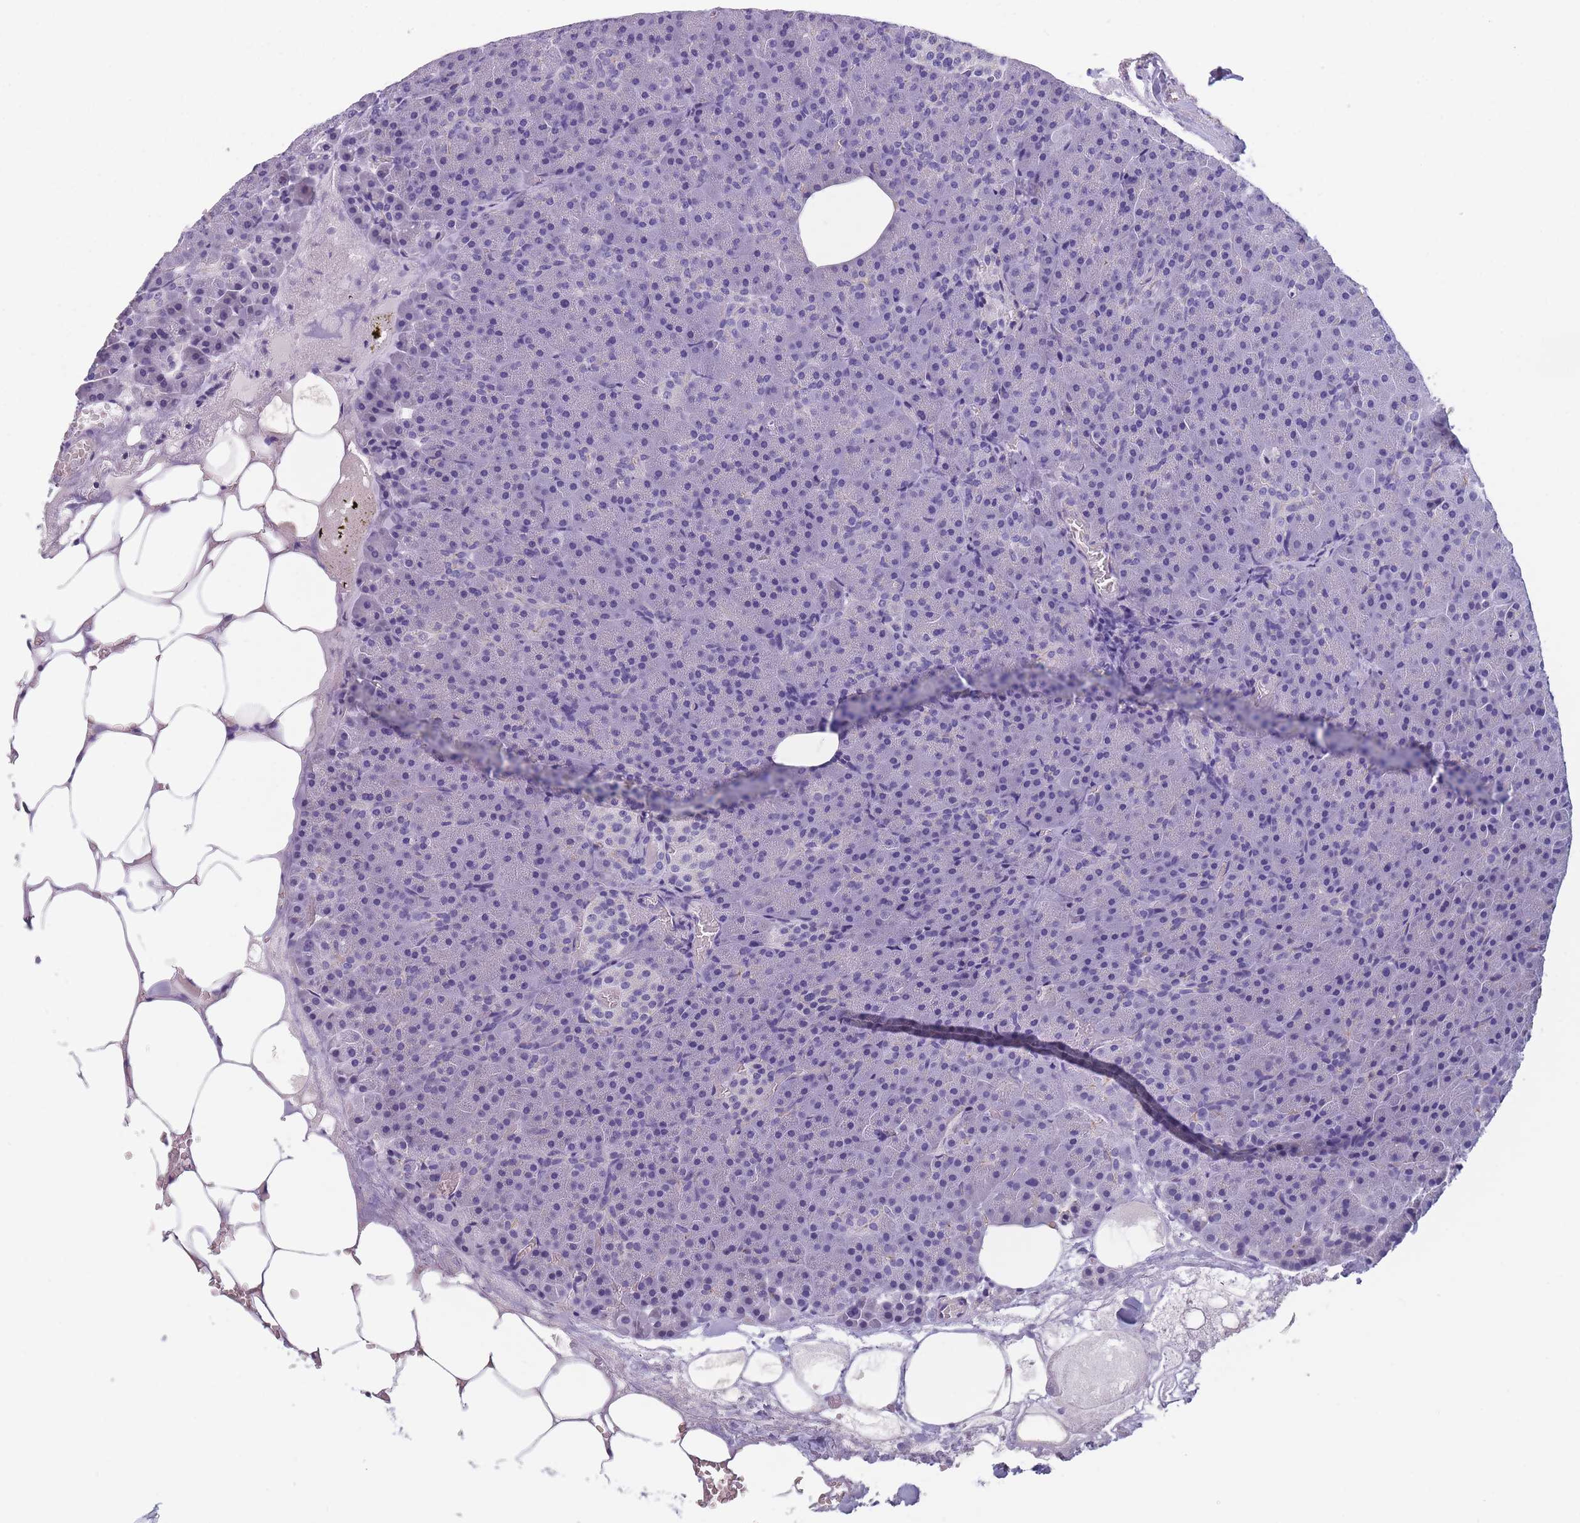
{"staining": {"intensity": "negative", "quantity": "none", "location": "none"}, "tissue": "pancreas", "cell_type": "Exocrine glandular cells", "image_type": "normal", "snomed": [{"axis": "morphology", "description": "Normal tissue, NOS"}, {"axis": "topography", "description": "Pancreas"}], "caption": "Immunohistochemical staining of benign pancreas reveals no significant positivity in exocrine glandular cells. (DAB immunohistochemistry (IHC) with hematoxylin counter stain).", "gene": "OR4C5", "patient": {"sex": "female", "age": 74}}